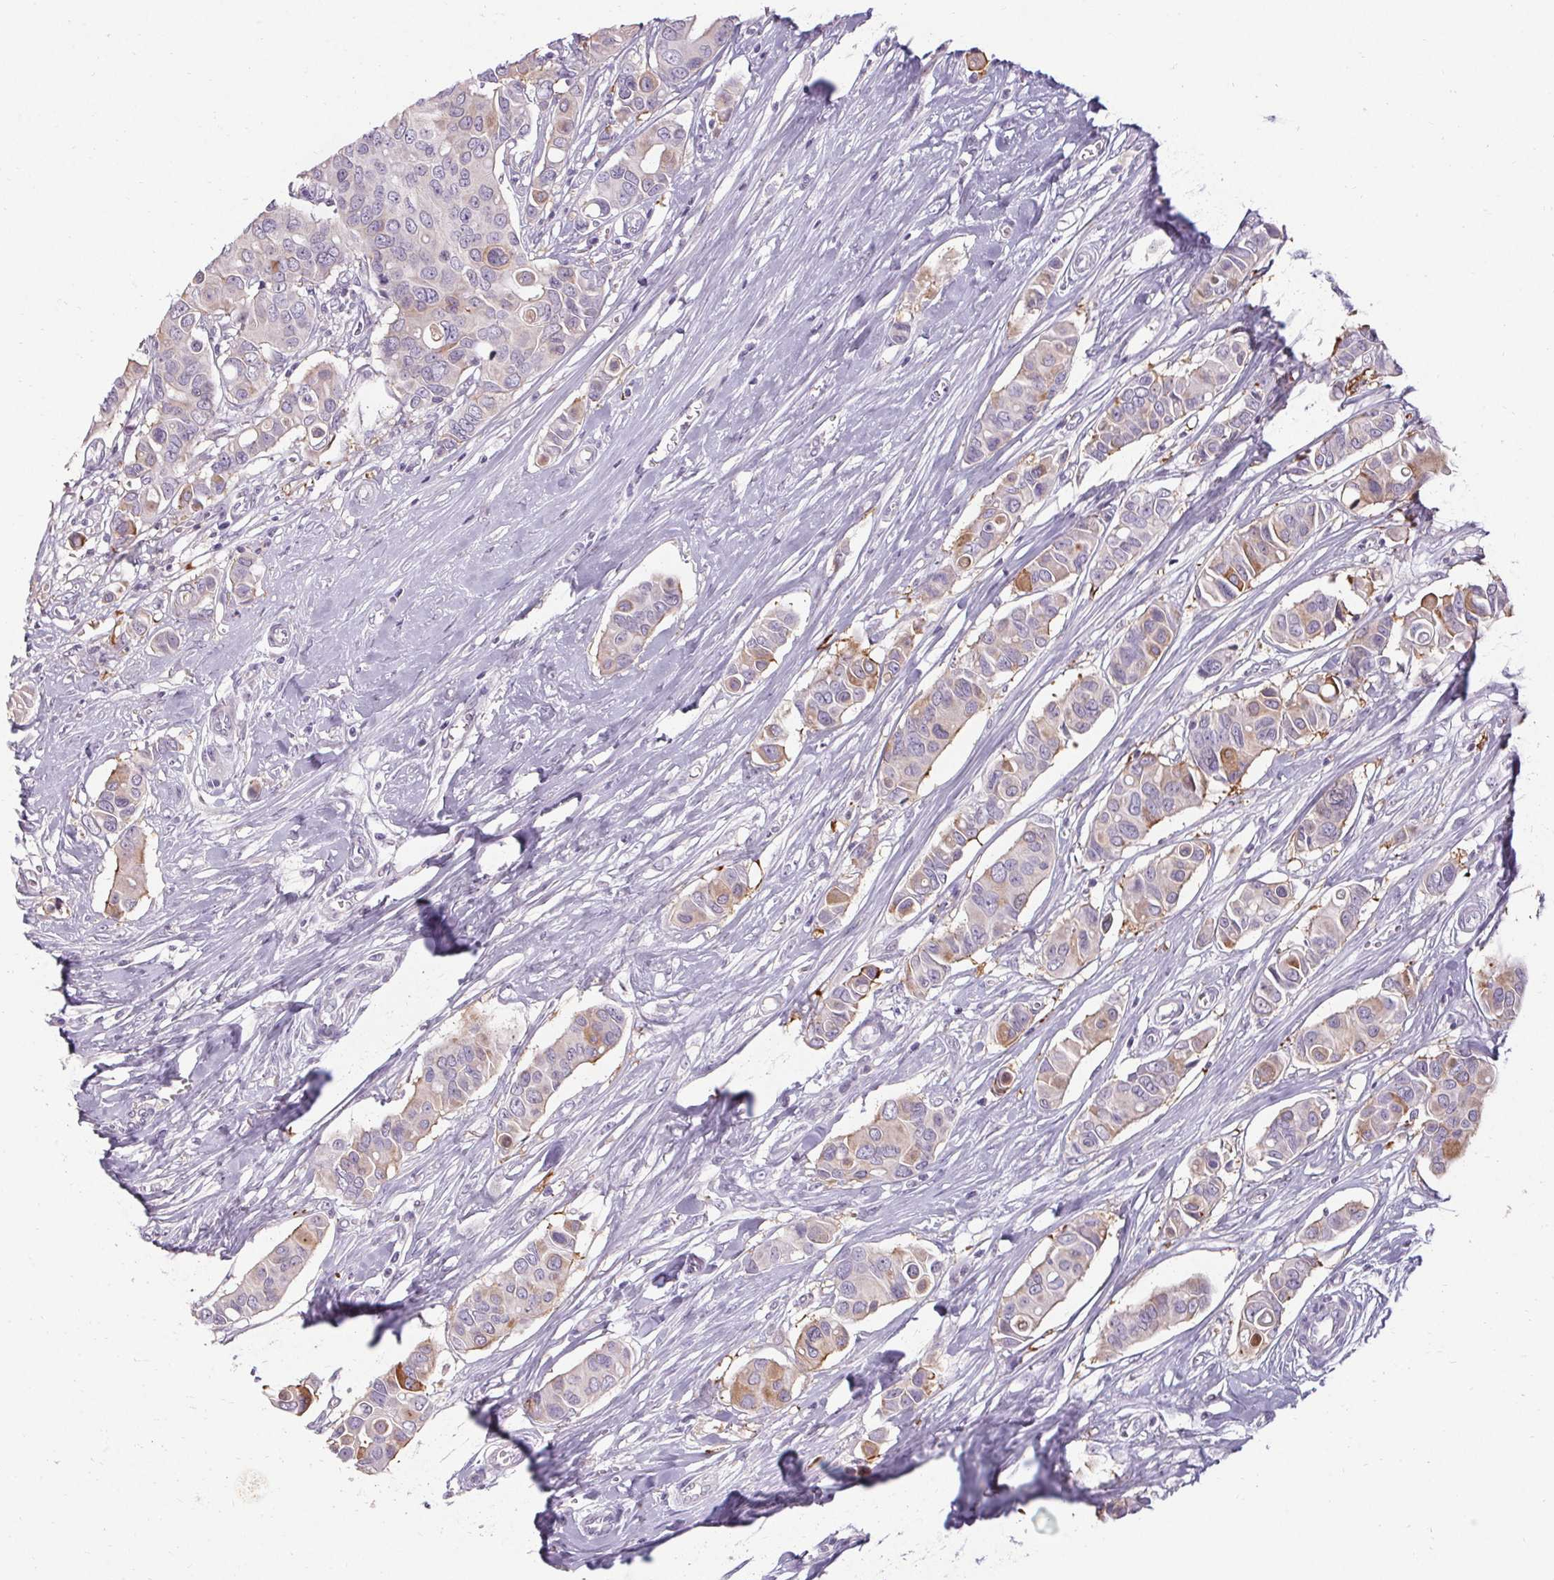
{"staining": {"intensity": "weak", "quantity": "25%-75%", "location": "cytoplasmic/membranous"}, "tissue": "breast cancer", "cell_type": "Tumor cells", "image_type": "cancer", "snomed": [{"axis": "morphology", "description": "Normal tissue, NOS"}, {"axis": "morphology", "description": "Duct carcinoma"}, {"axis": "topography", "description": "Skin"}, {"axis": "topography", "description": "Breast"}], "caption": "Immunohistochemistry (IHC) (DAB) staining of human infiltrating ductal carcinoma (breast) reveals weak cytoplasmic/membranous protein expression in approximately 25%-75% of tumor cells.", "gene": "HSD17B3", "patient": {"sex": "female", "age": 54}}